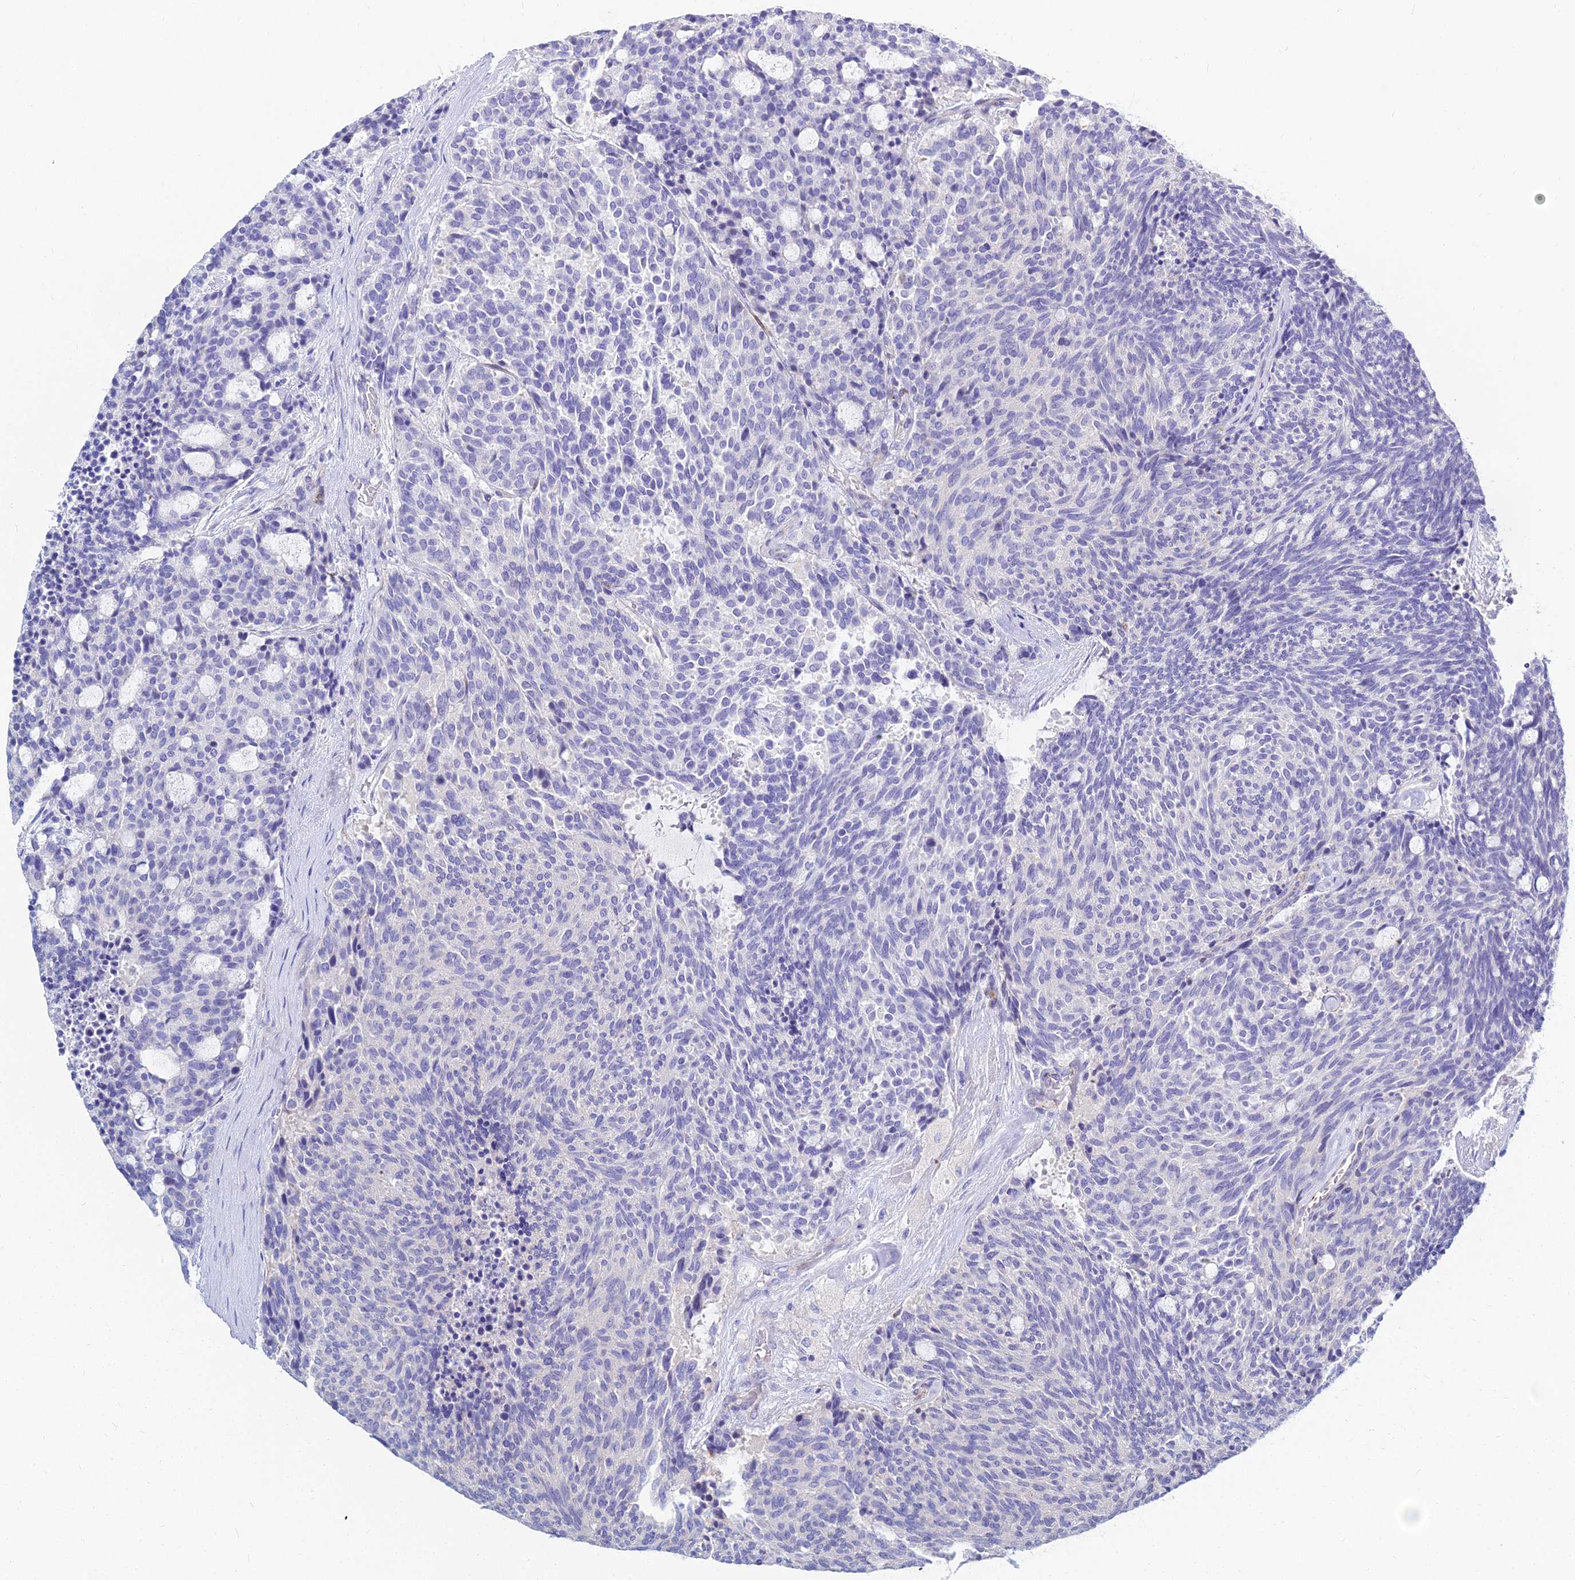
{"staining": {"intensity": "negative", "quantity": "none", "location": "none"}, "tissue": "carcinoid", "cell_type": "Tumor cells", "image_type": "cancer", "snomed": [{"axis": "morphology", "description": "Carcinoid, malignant, NOS"}, {"axis": "topography", "description": "Pancreas"}], "caption": "Immunohistochemical staining of malignant carcinoid reveals no significant staining in tumor cells.", "gene": "ZNF552", "patient": {"sex": "female", "age": 54}}